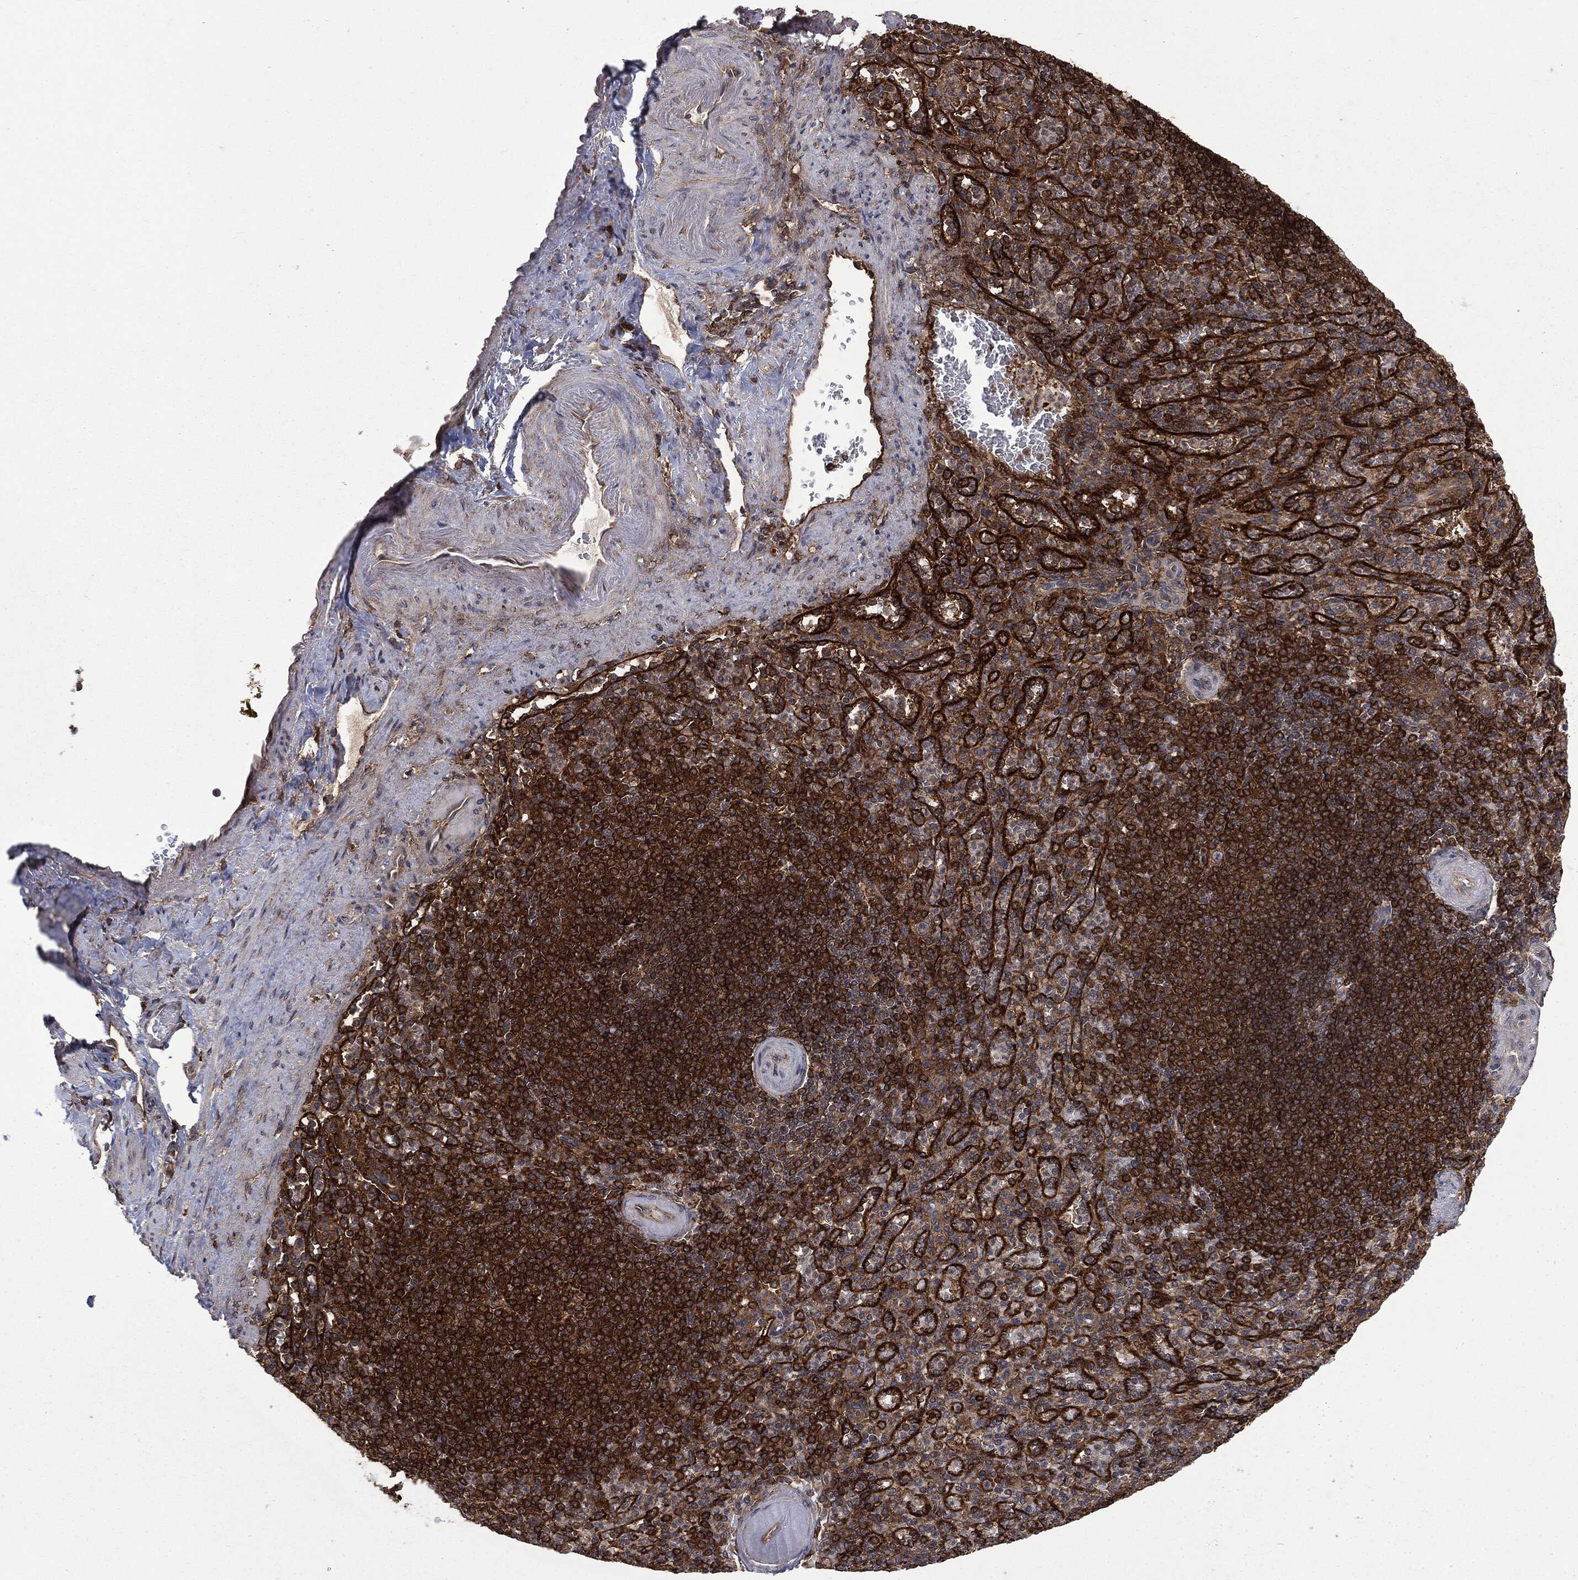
{"staining": {"intensity": "strong", "quantity": "<25%", "location": "cytoplasmic/membranous"}, "tissue": "spleen", "cell_type": "Cells in red pulp", "image_type": "normal", "snomed": [{"axis": "morphology", "description": "Normal tissue, NOS"}, {"axis": "topography", "description": "Spleen"}], "caption": "Benign spleen was stained to show a protein in brown. There is medium levels of strong cytoplasmic/membranous expression in about <25% of cells in red pulp. (brown staining indicates protein expression, while blue staining denotes nuclei).", "gene": "SNX5", "patient": {"sex": "female", "age": 74}}